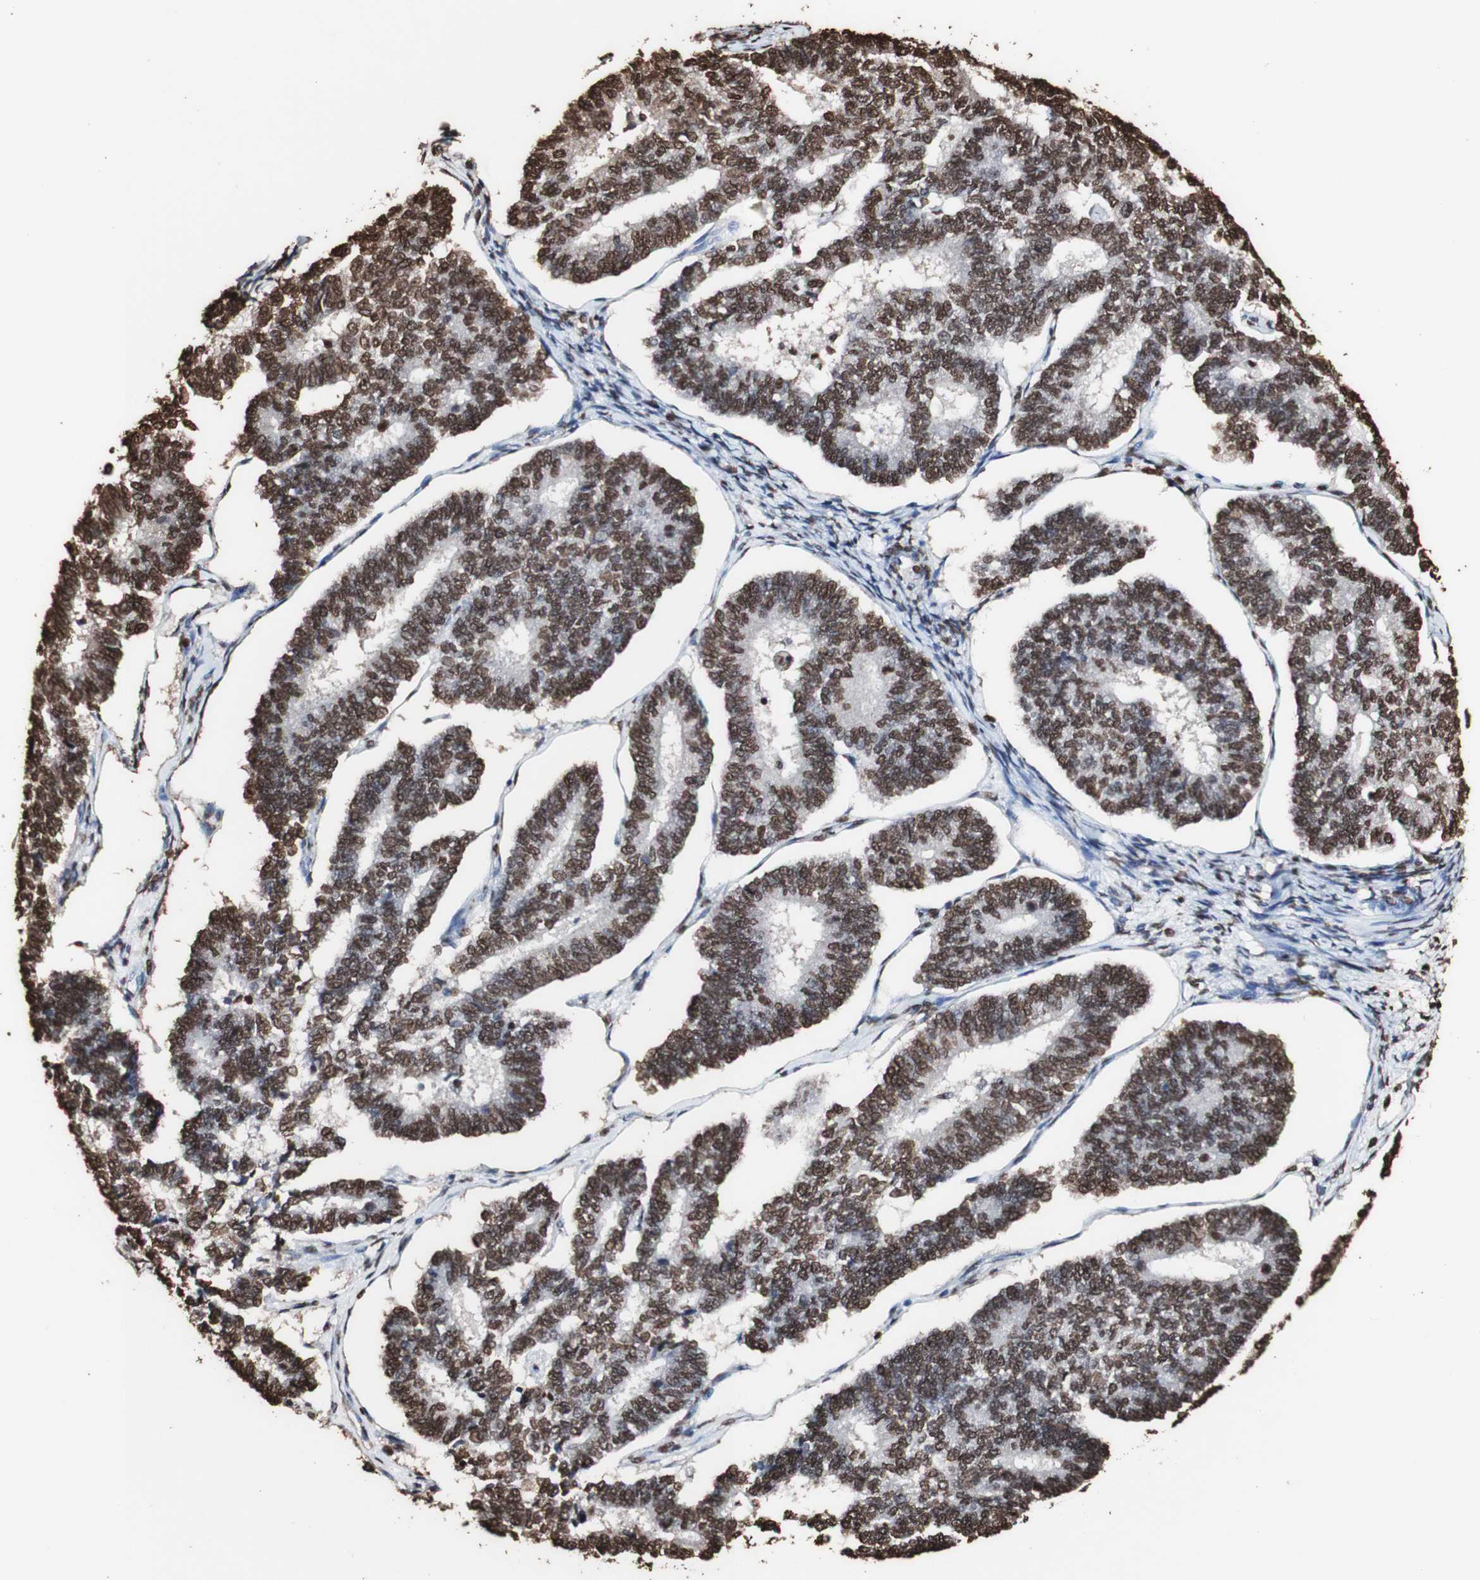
{"staining": {"intensity": "strong", "quantity": ">75%", "location": "cytoplasmic/membranous,nuclear"}, "tissue": "endometrial cancer", "cell_type": "Tumor cells", "image_type": "cancer", "snomed": [{"axis": "morphology", "description": "Adenocarcinoma, NOS"}, {"axis": "topography", "description": "Endometrium"}], "caption": "Strong cytoplasmic/membranous and nuclear staining for a protein is seen in approximately >75% of tumor cells of endometrial cancer (adenocarcinoma) using immunohistochemistry.", "gene": "PIDD1", "patient": {"sex": "female", "age": 70}}